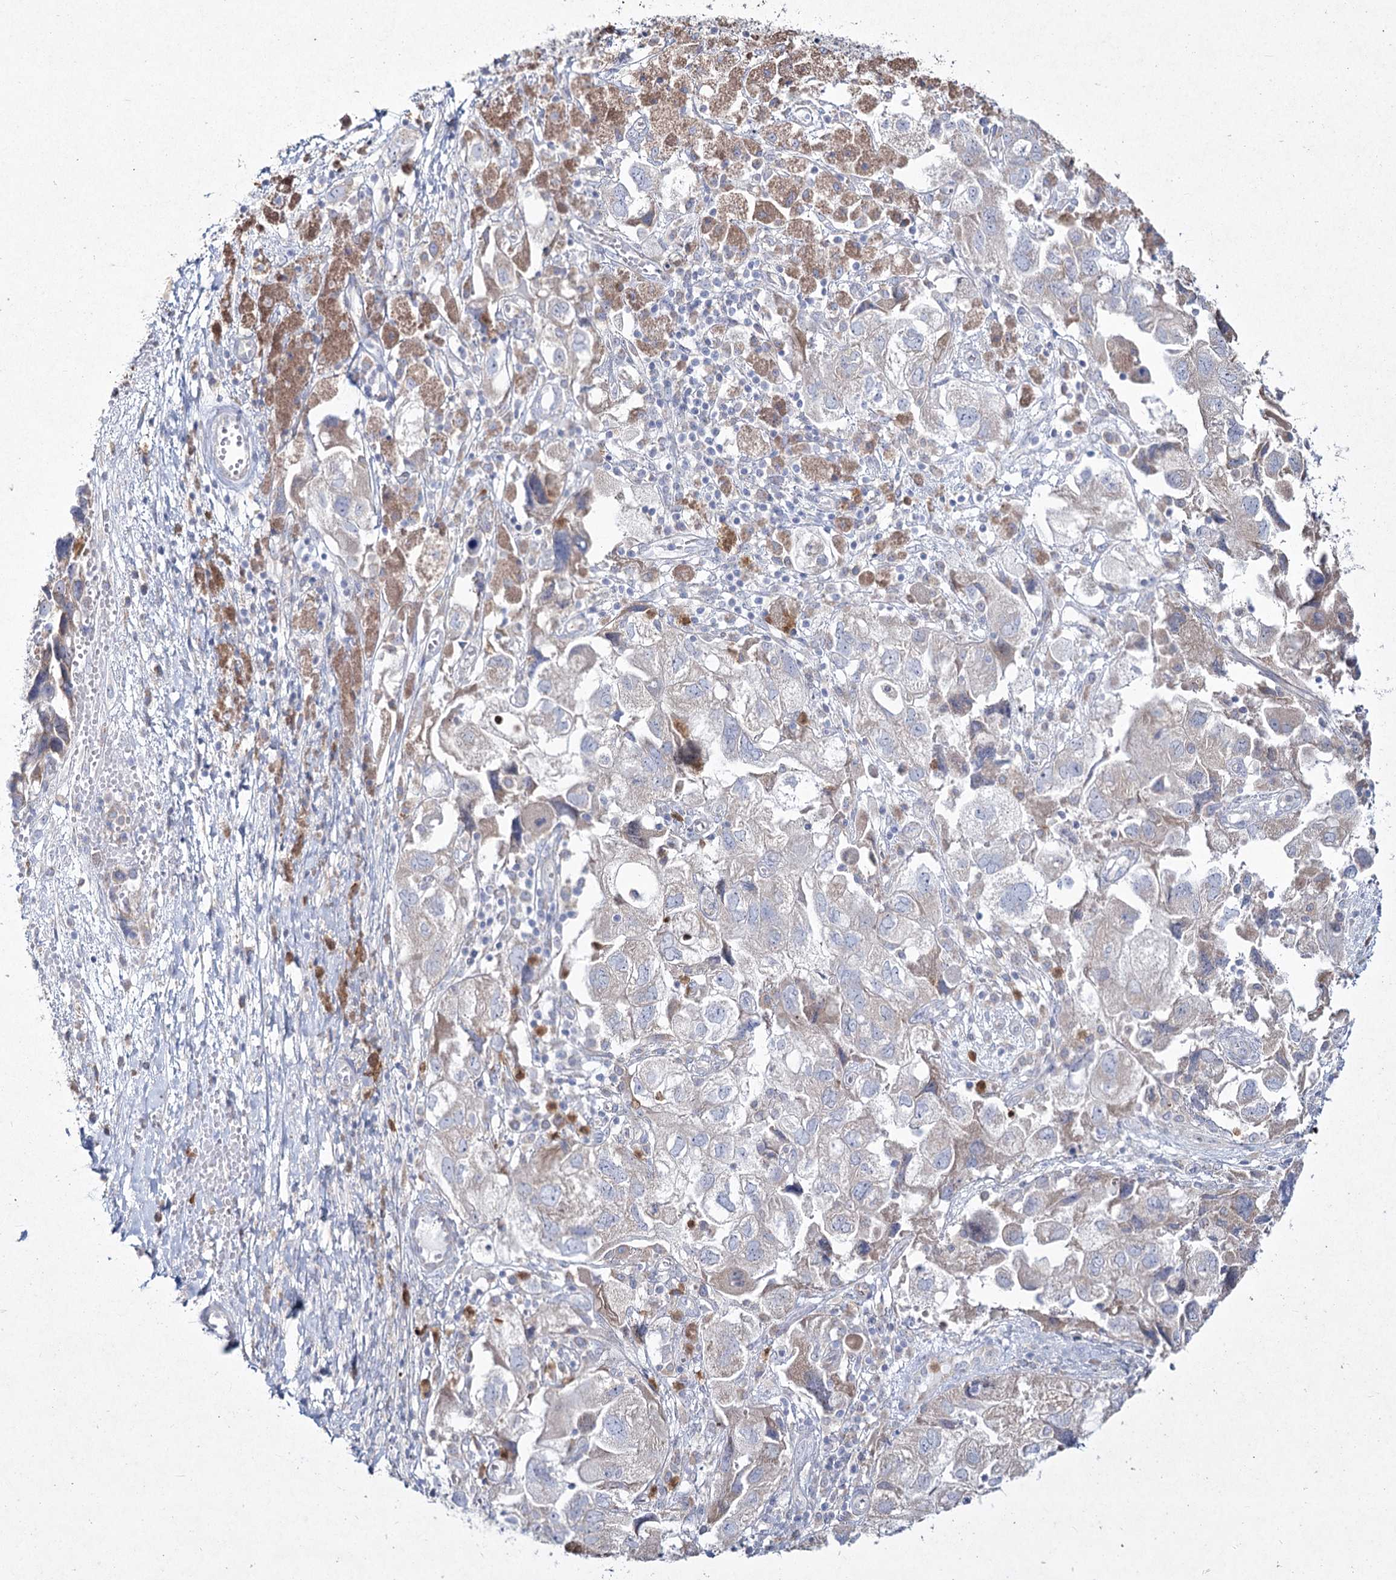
{"staining": {"intensity": "negative", "quantity": "none", "location": "none"}, "tissue": "ovarian cancer", "cell_type": "Tumor cells", "image_type": "cancer", "snomed": [{"axis": "morphology", "description": "Carcinoma, NOS"}, {"axis": "morphology", "description": "Cystadenocarcinoma, serous, NOS"}, {"axis": "topography", "description": "Ovary"}], "caption": "Tumor cells are negative for brown protein staining in ovarian cancer (carcinoma).", "gene": "NIPAL4", "patient": {"sex": "female", "age": 69}}